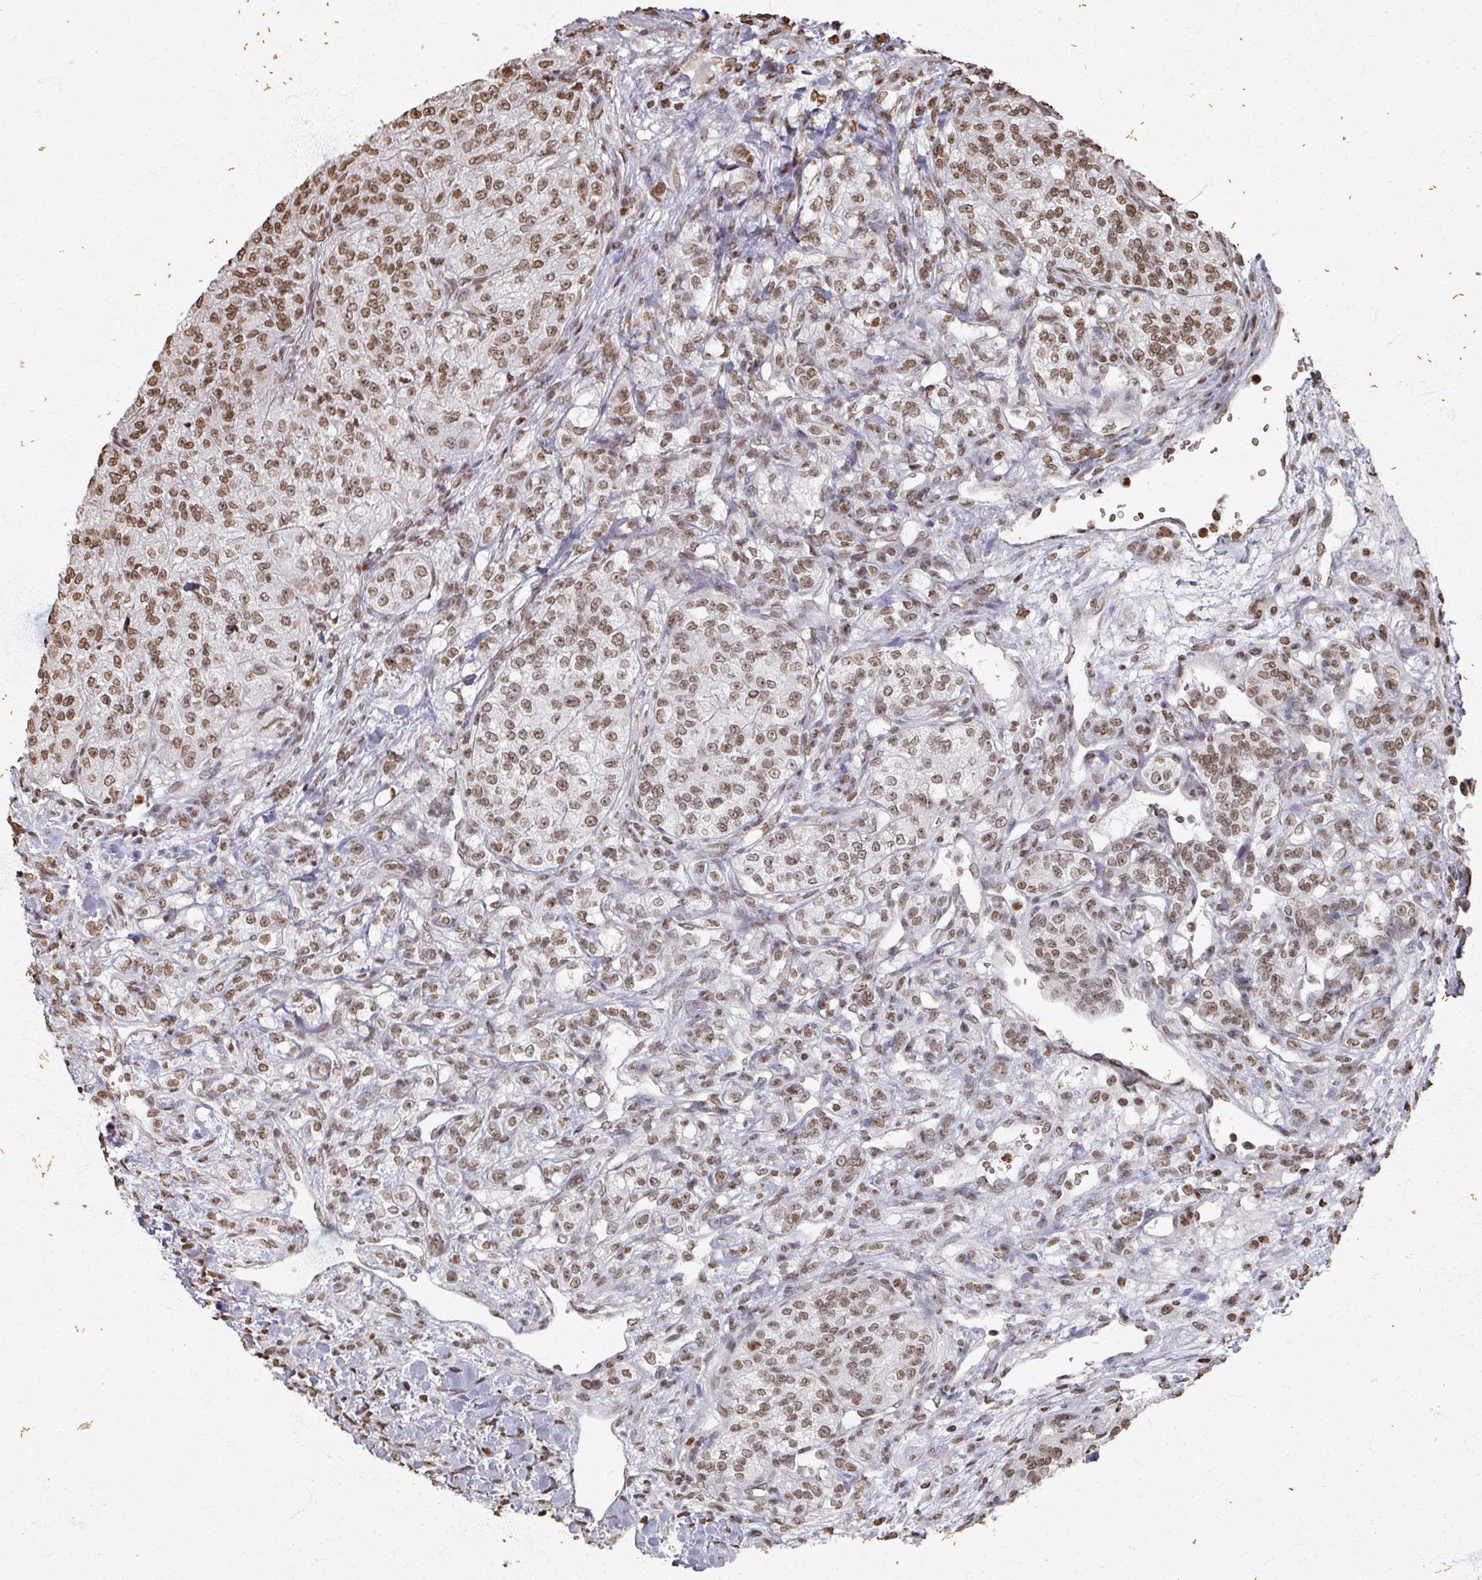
{"staining": {"intensity": "moderate", "quantity": ">75%", "location": "nuclear"}, "tissue": "renal cancer", "cell_type": "Tumor cells", "image_type": "cancer", "snomed": [{"axis": "morphology", "description": "Adenocarcinoma, NOS"}, {"axis": "topography", "description": "Kidney"}], "caption": "Human renal cancer stained with a protein marker reveals moderate staining in tumor cells.", "gene": "DCUN1D5", "patient": {"sex": "female", "age": 63}}